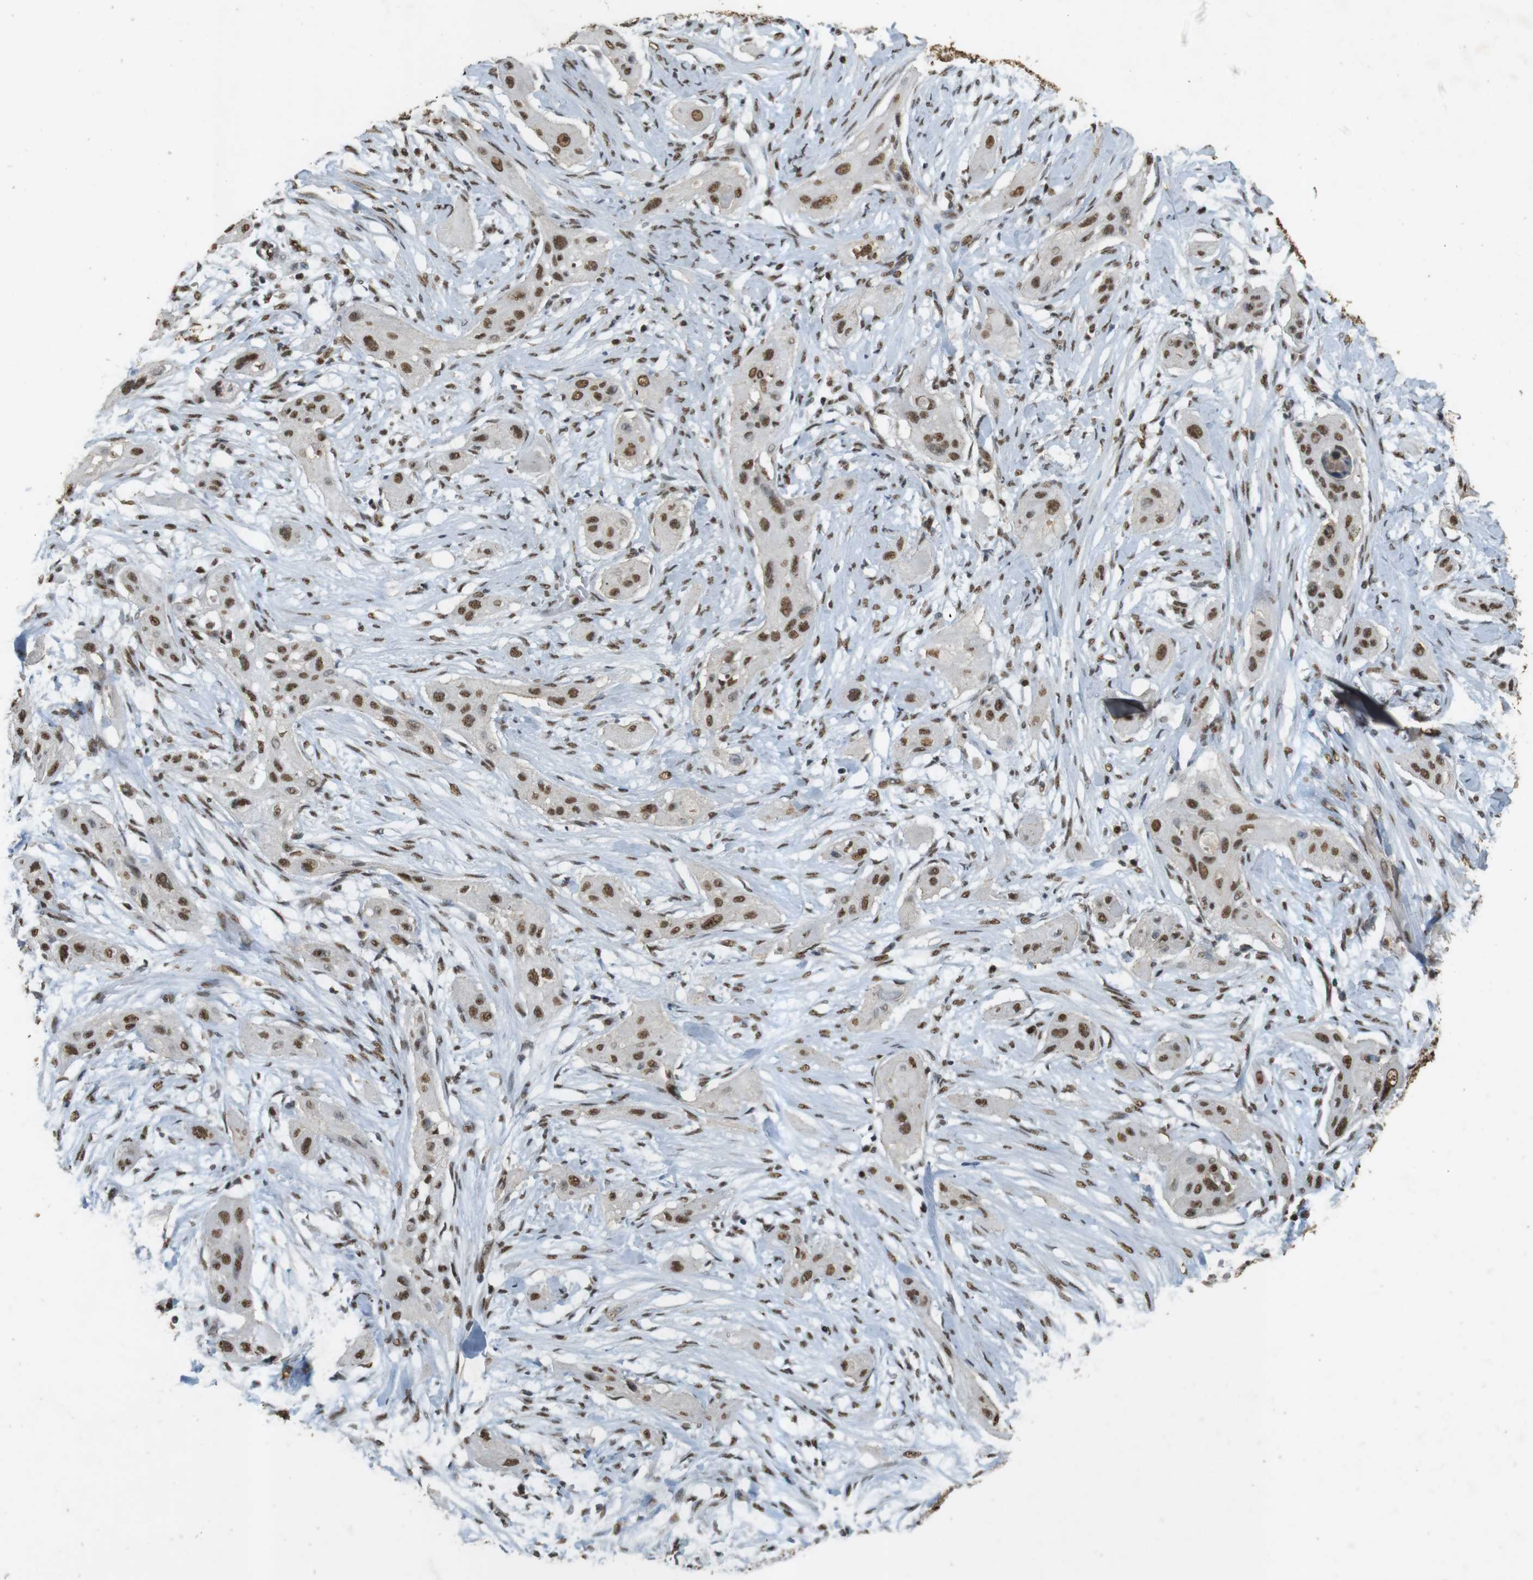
{"staining": {"intensity": "moderate", "quantity": ">75%", "location": "nuclear"}, "tissue": "lung cancer", "cell_type": "Tumor cells", "image_type": "cancer", "snomed": [{"axis": "morphology", "description": "Squamous cell carcinoma, NOS"}, {"axis": "topography", "description": "Lung"}], "caption": "Lung squamous cell carcinoma stained with immunohistochemistry demonstrates moderate nuclear staining in about >75% of tumor cells.", "gene": "GATA4", "patient": {"sex": "female", "age": 47}}